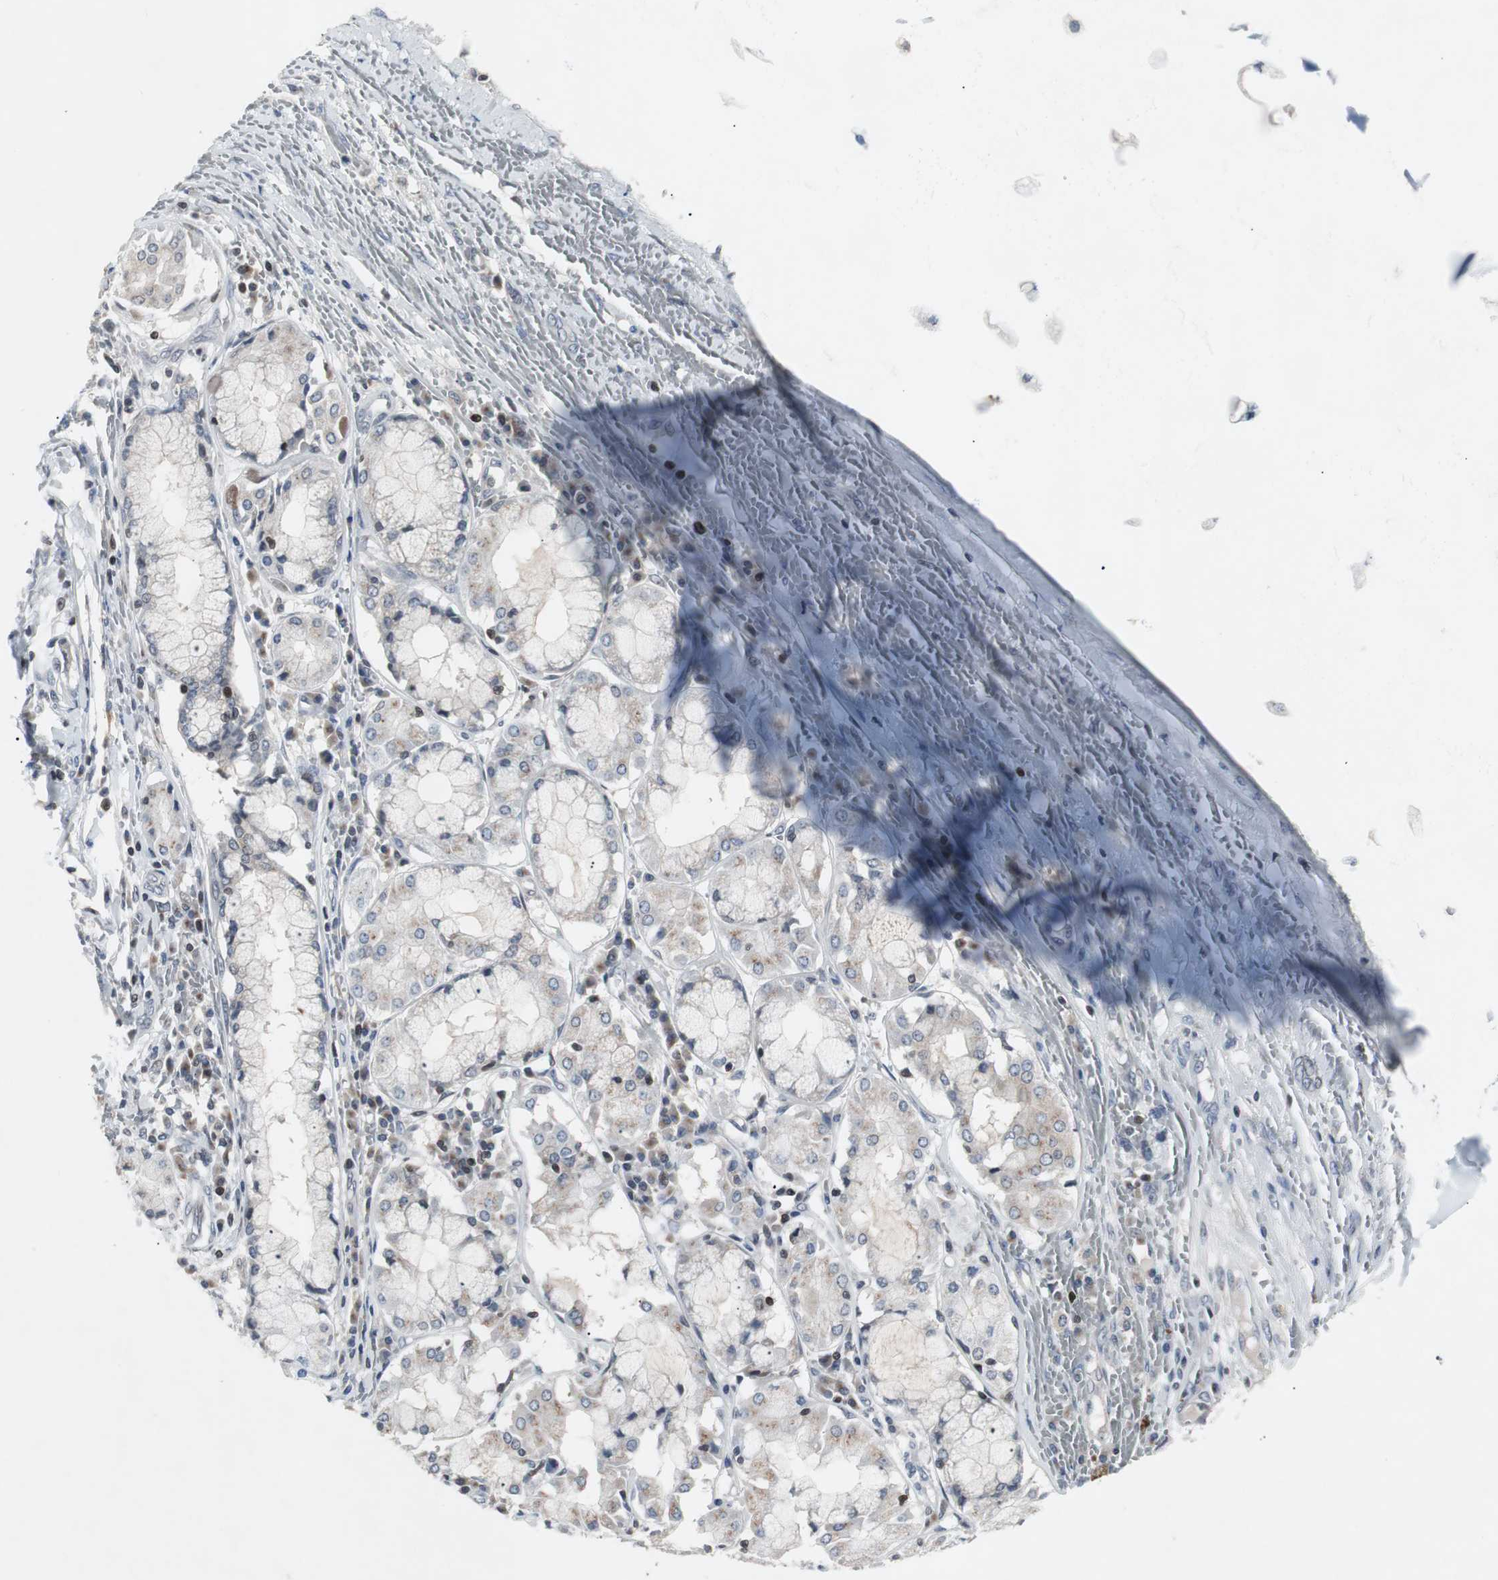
{"staining": {"intensity": "weak", "quantity": "<25%", "location": "cytoplasmic/membranous"}, "tissue": "lung cancer", "cell_type": "Tumor cells", "image_type": "cancer", "snomed": [{"axis": "morphology", "description": "Squamous cell carcinoma, NOS"}, {"axis": "topography", "description": "Lung"}], "caption": "Immunohistochemistry of human lung cancer (squamous cell carcinoma) demonstrates no positivity in tumor cells.", "gene": "ZNF396", "patient": {"sex": "female", "age": 47}}